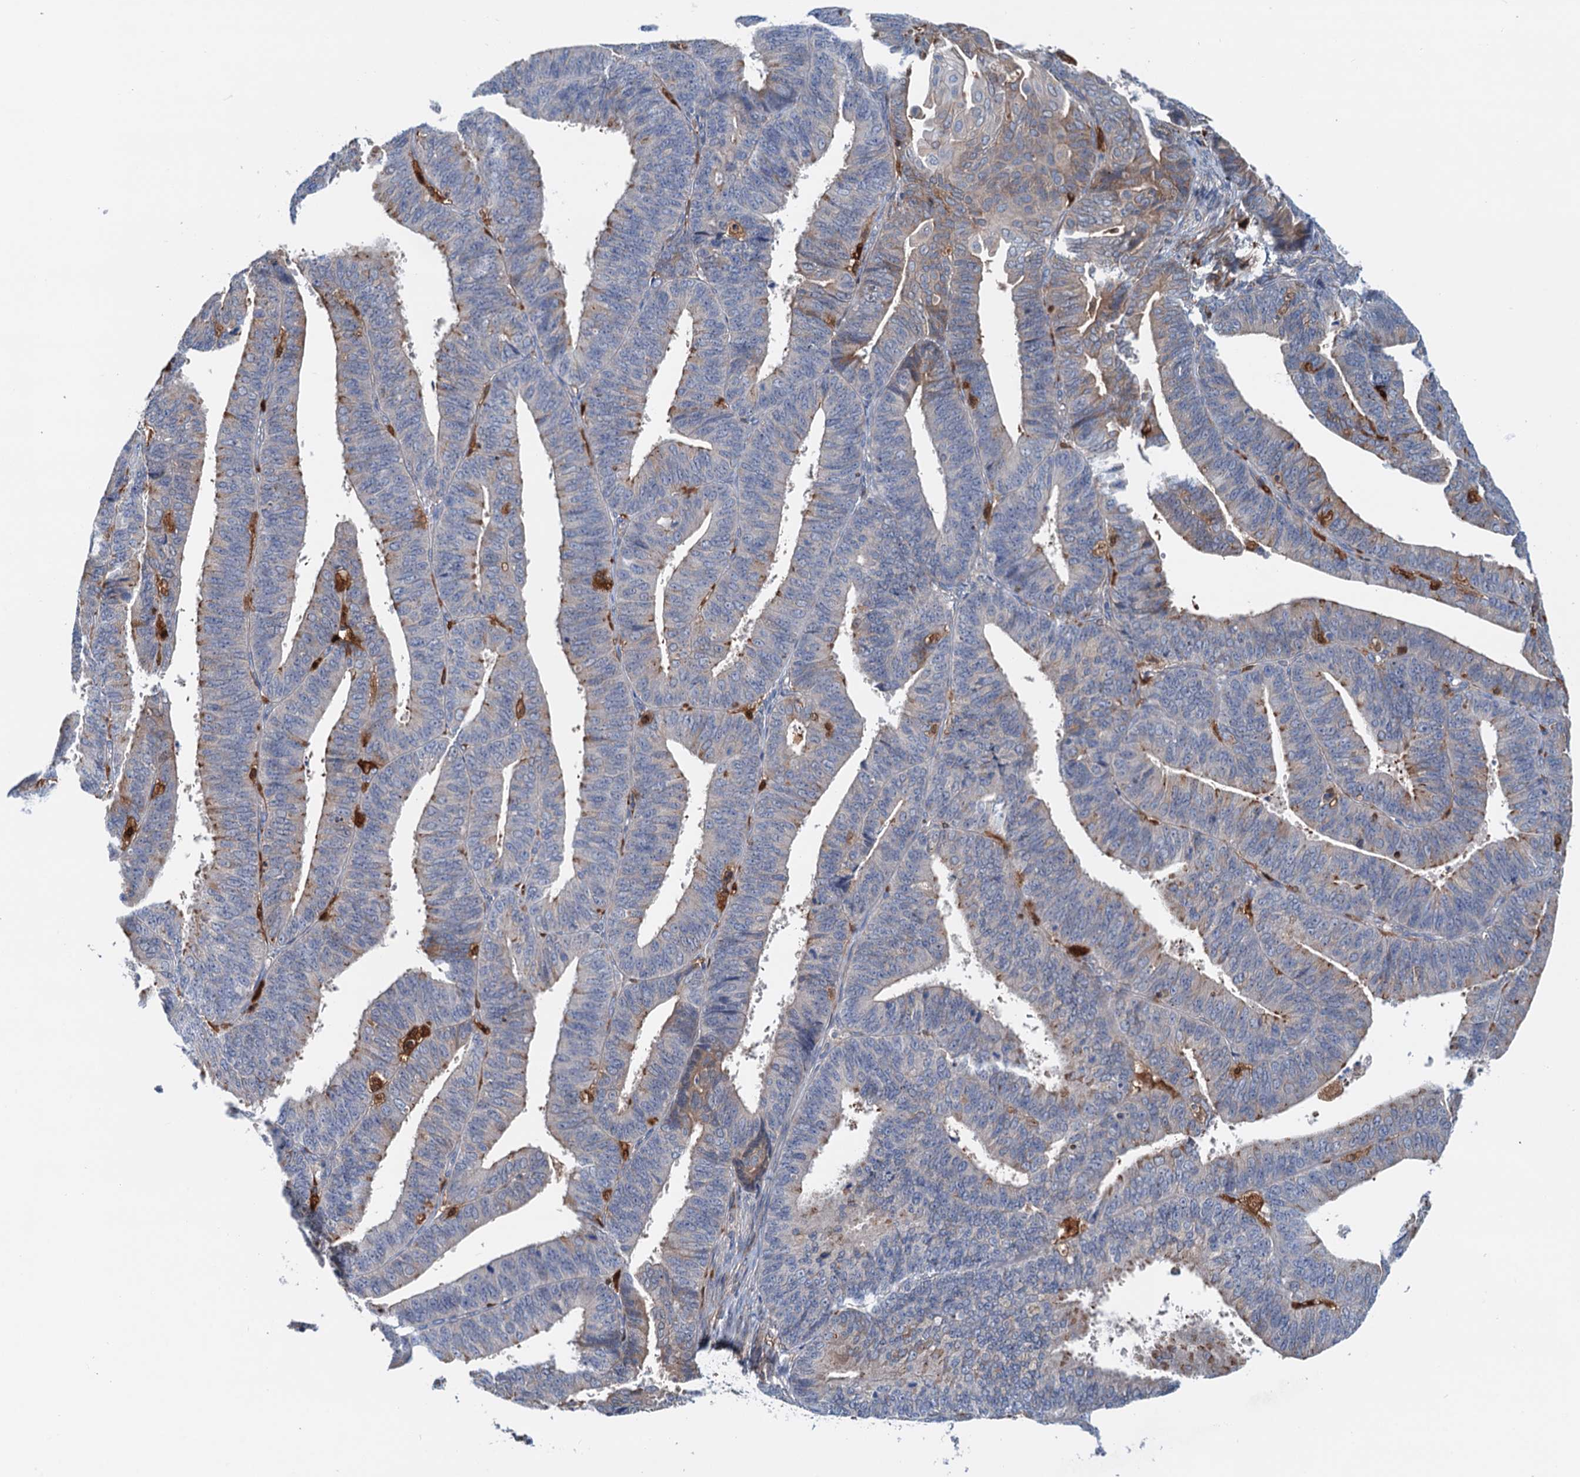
{"staining": {"intensity": "negative", "quantity": "none", "location": "none"}, "tissue": "endometrial cancer", "cell_type": "Tumor cells", "image_type": "cancer", "snomed": [{"axis": "morphology", "description": "Adenocarcinoma, NOS"}, {"axis": "topography", "description": "Endometrium"}], "caption": "High magnification brightfield microscopy of adenocarcinoma (endometrial) stained with DAB (brown) and counterstained with hematoxylin (blue): tumor cells show no significant expression.", "gene": "CSTPP1", "patient": {"sex": "female", "age": 73}}